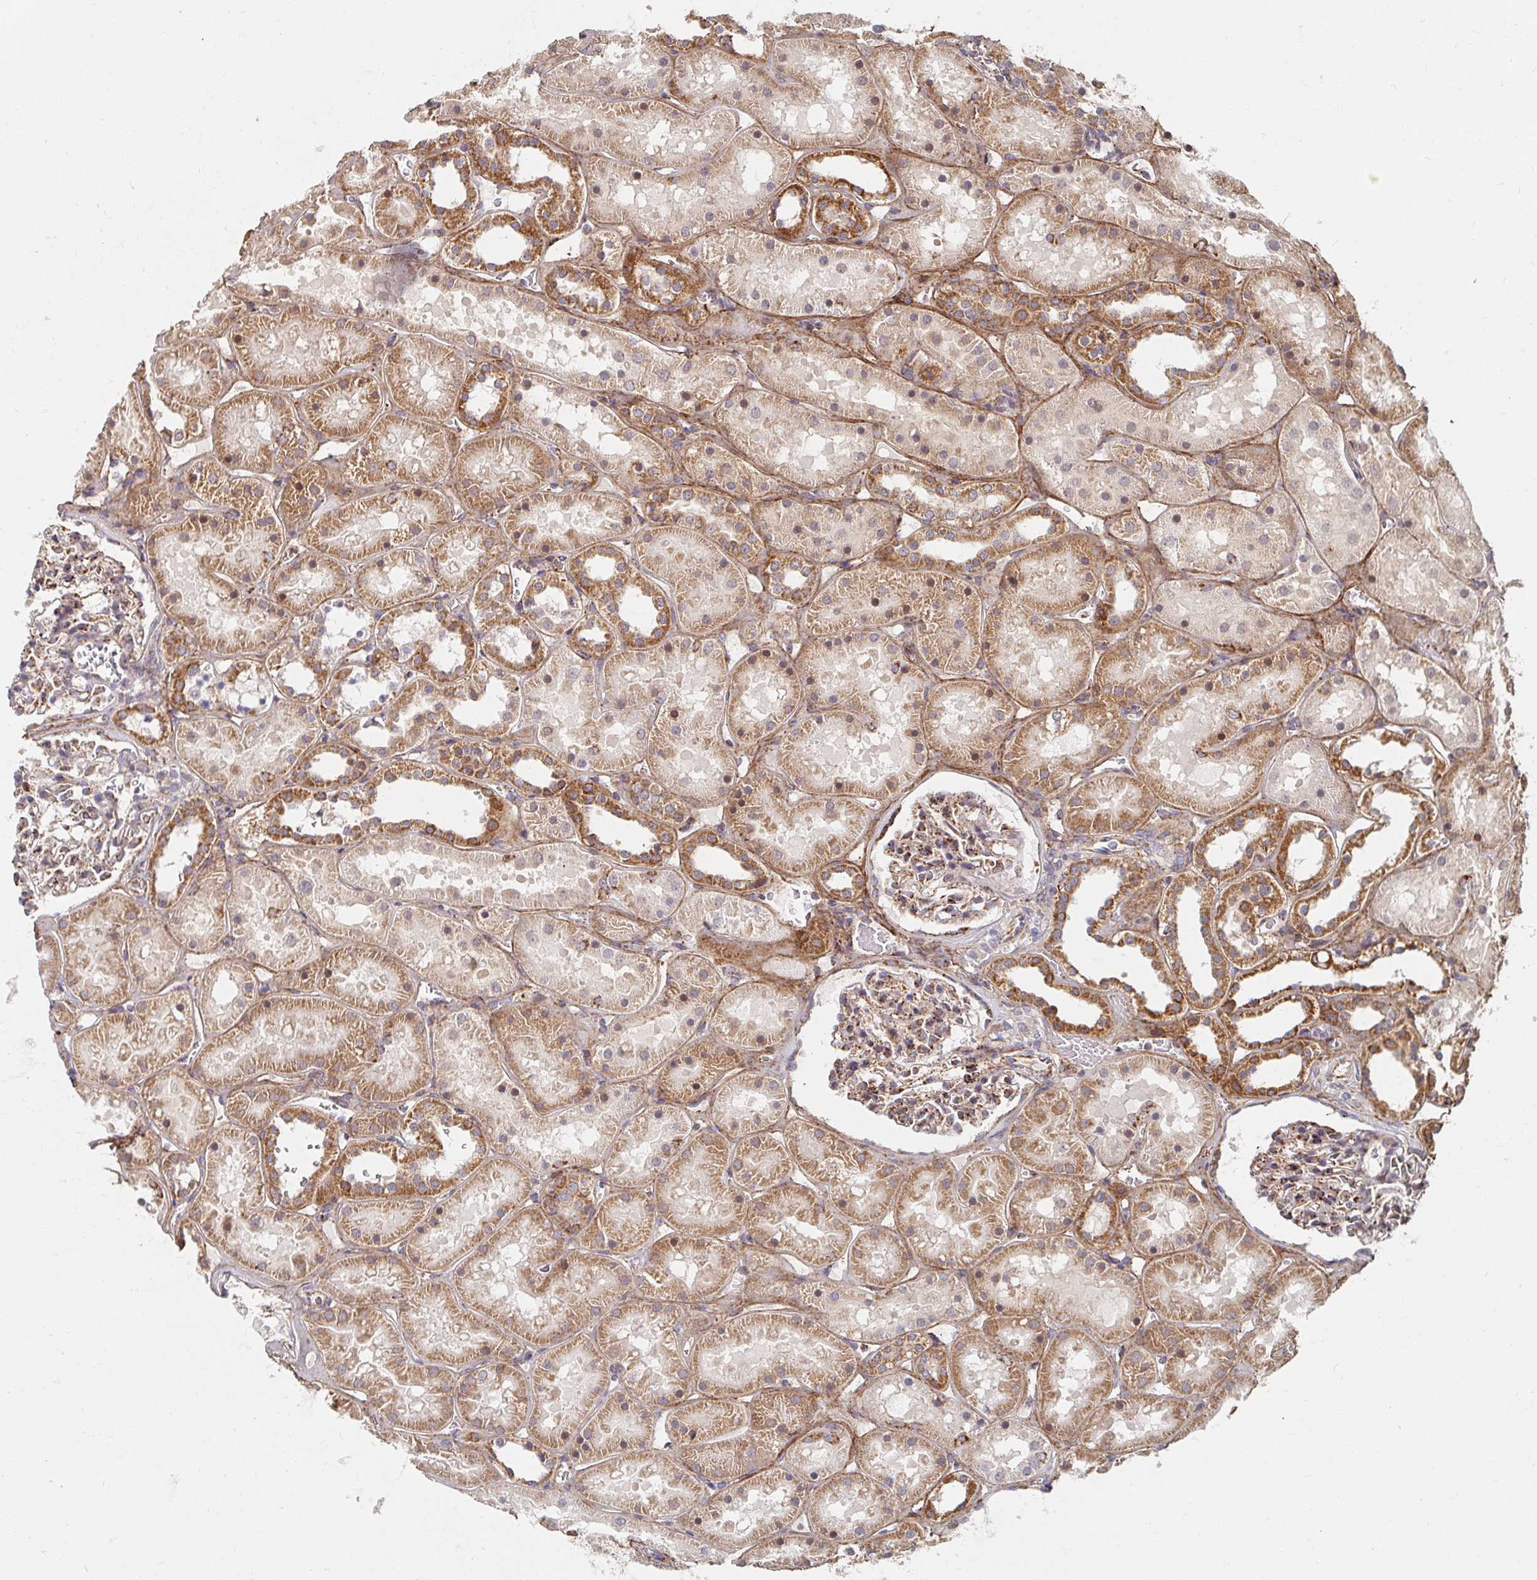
{"staining": {"intensity": "moderate", "quantity": ">75%", "location": "cytoplasmic/membranous"}, "tissue": "kidney", "cell_type": "Cells in glomeruli", "image_type": "normal", "snomed": [{"axis": "morphology", "description": "Normal tissue, NOS"}, {"axis": "topography", "description": "Kidney"}], "caption": "A high-resolution histopathology image shows immunohistochemistry (IHC) staining of normal kidney, which reveals moderate cytoplasmic/membranous expression in about >75% of cells in glomeruli.", "gene": "MAVS", "patient": {"sex": "female", "age": 41}}